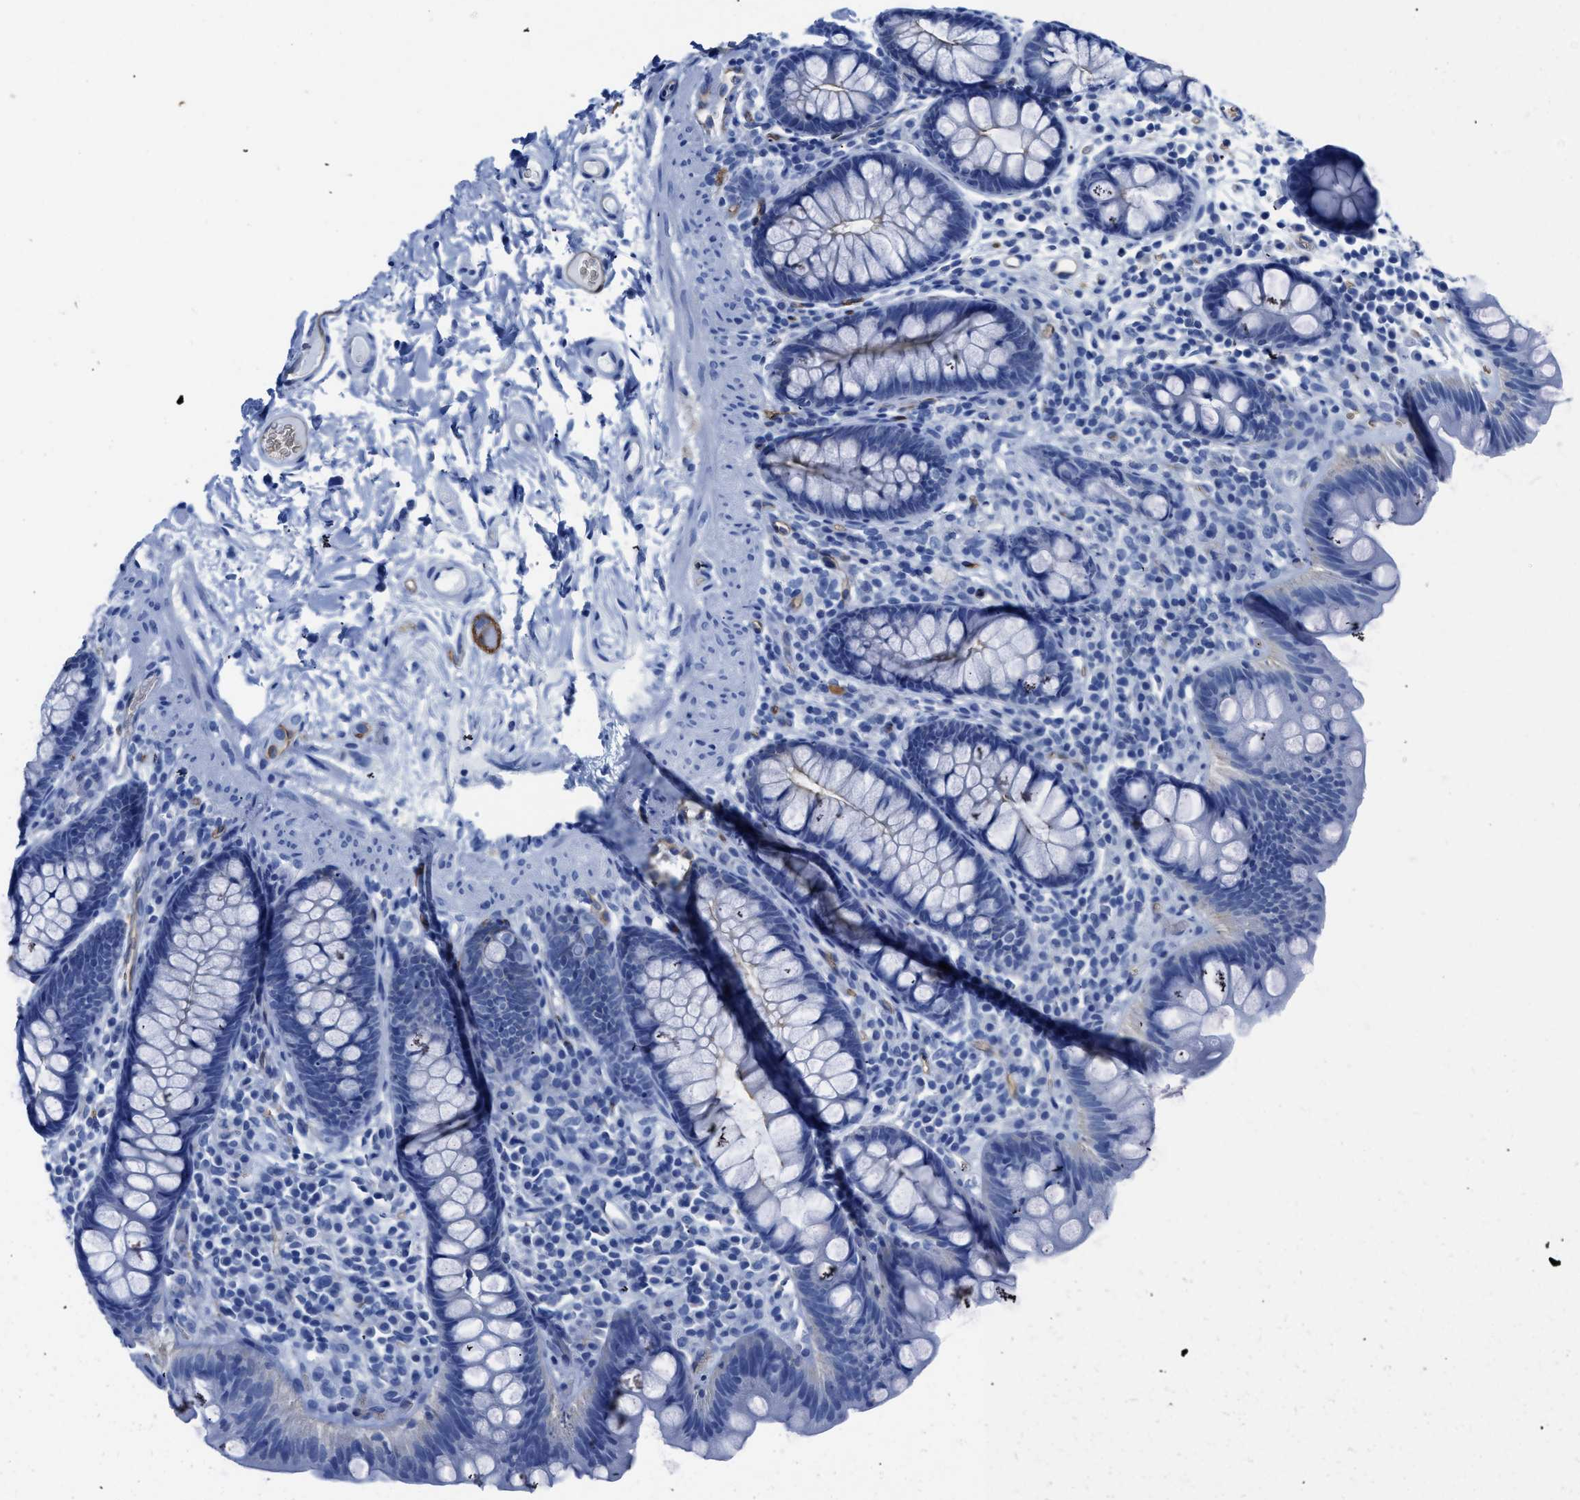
{"staining": {"intensity": "moderate", "quantity": "25%-75%", "location": "cytoplasmic/membranous"}, "tissue": "colon", "cell_type": "Endothelial cells", "image_type": "normal", "snomed": [{"axis": "morphology", "description": "Normal tissue, NOS"}, {"axis": "topography", "description": "Colon"}], "caption": "Immunohistochemistry photomicrograph of unremarkable colon: colon stained using immunohistochemistry (IHC) shows medium levels of moderate protein expression localized specifically in the cytoplasmic/membranous of endothelial cells, appearing as a cytoplasmic/membranous brown color.", "gene": "AQP1", "patient": {"sex": "female", "age": 80}}